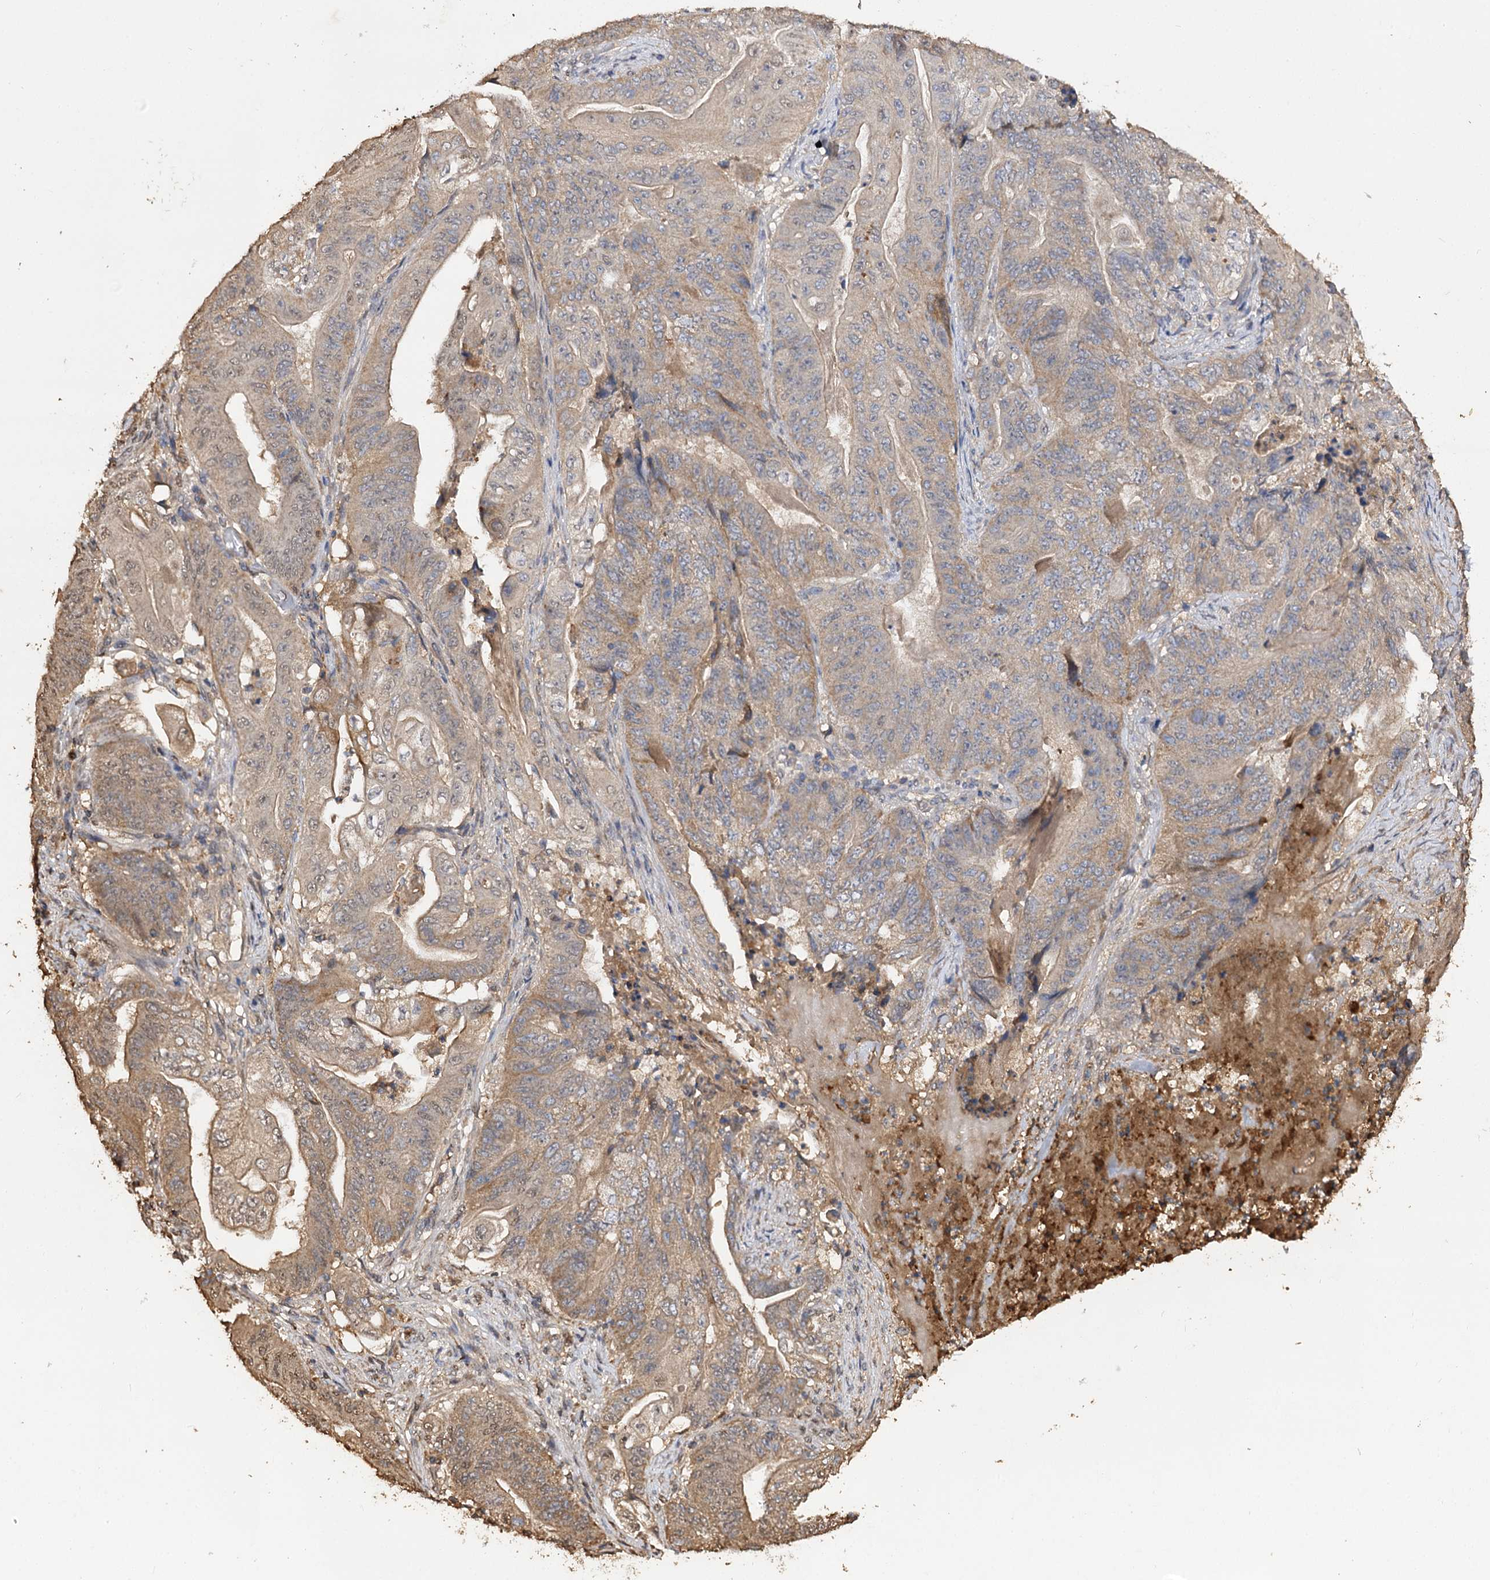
{"staining": {"intensity": "moderate", "quantity": "25%-75%", "location": "cytoplasmic/membranous"}, "tissue": "stomach cancer", "cell_type": "Tumor cells", "image_type": "cancer", "snomed": [{"axis": "morphology", "description": "Adenocarcinoma, NOS"}, {"axis": "topography", "description": "Stomach"}], "caption": "IHC of human stomach cancer (adenocarcinoma) reveals medium levels of moderate cytoplasmic/membranous positivity in about 25%-75% of tumor cells.", "gene": "ARL13A", "patient": {"sex": "female", "age": 73}}